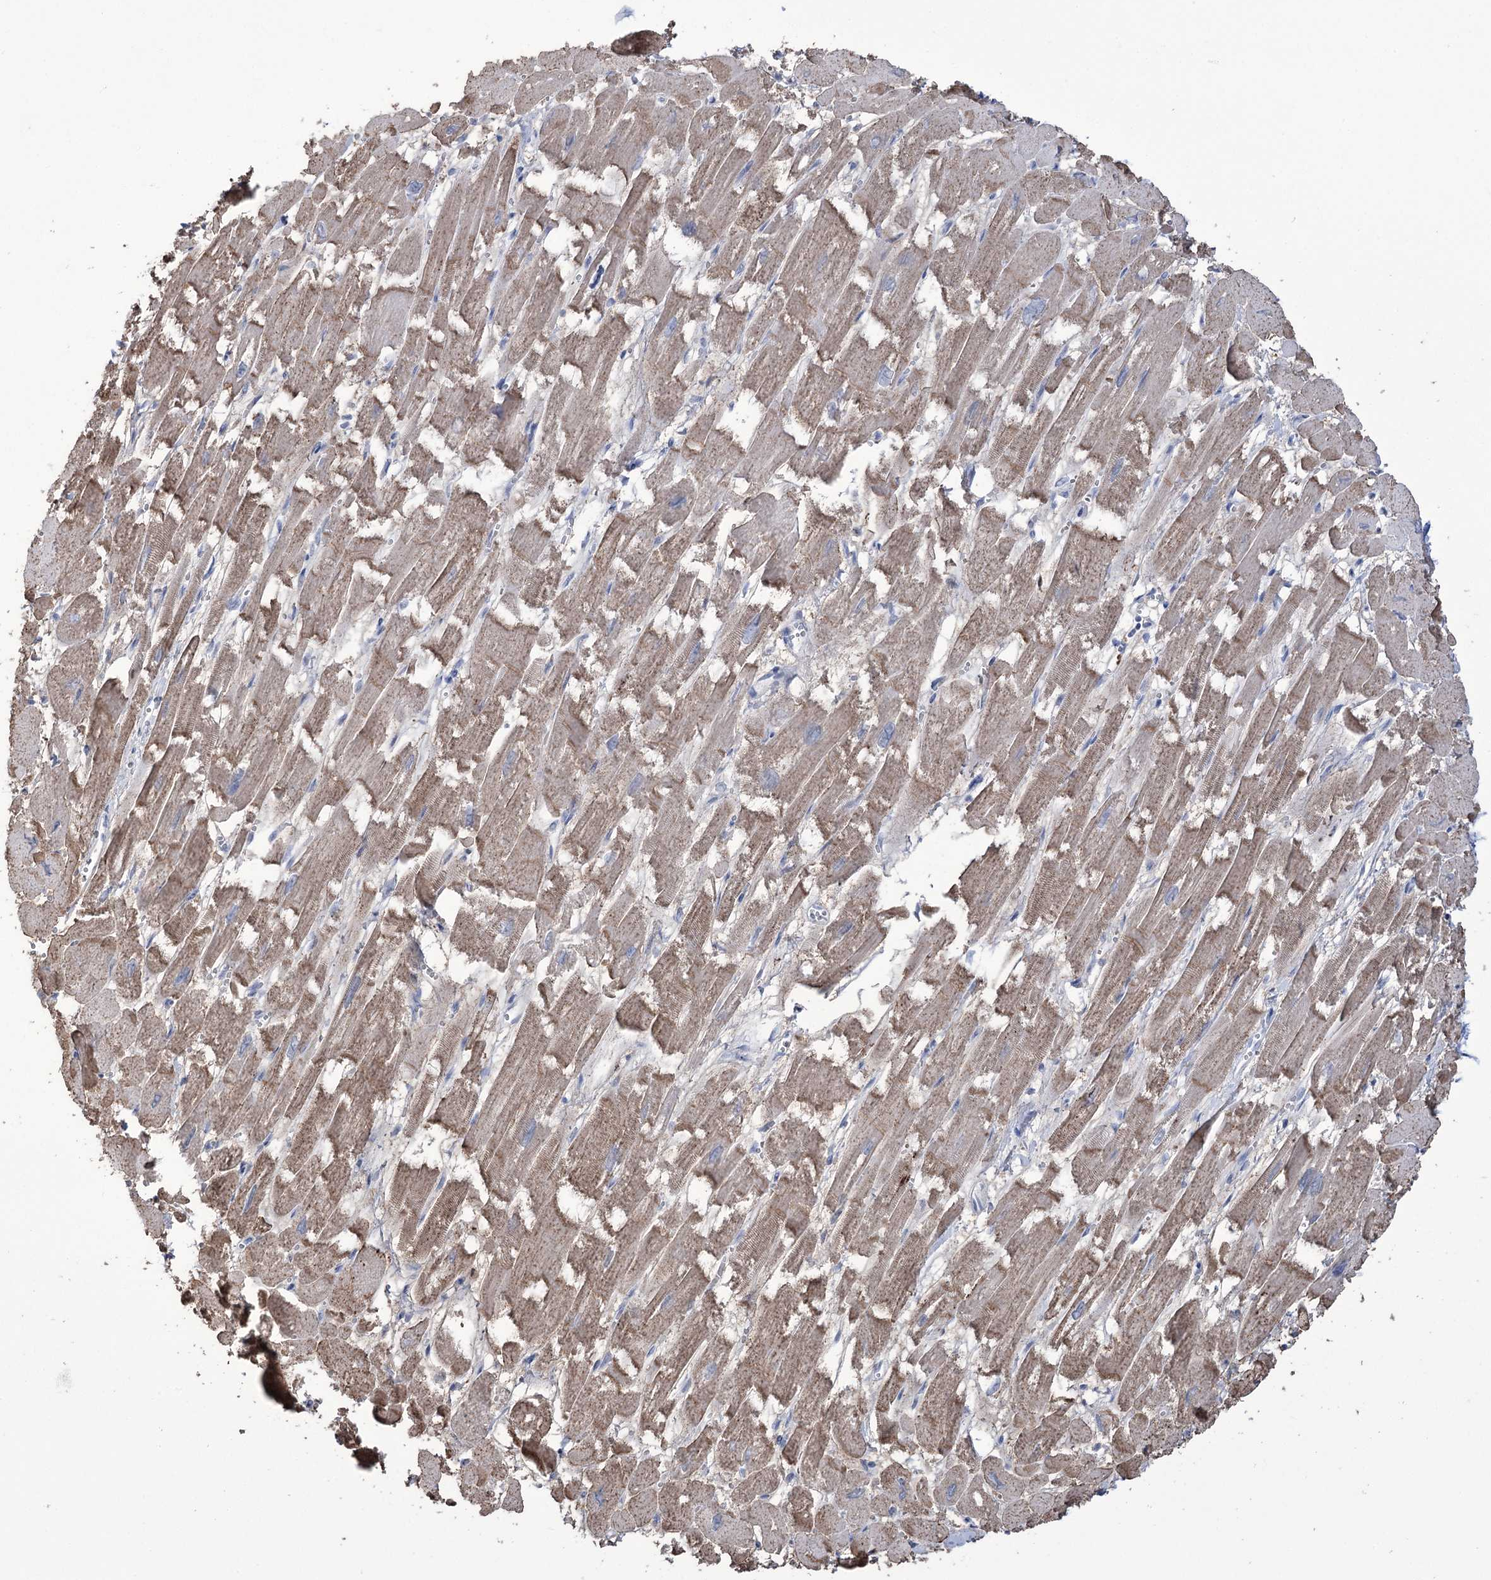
{"staining": {"intensity": "moderate", "quantity": ">75%", "location": "cytoplasmic/membranous"}, "tissue": "heart muscle", "cell_type": "Cardiomyocytes", "image_type": "normal", "snomed": [{"axis": "morphology", "description": "Normal tissue, NOS"}, {"axis": "topography", "description": "Heart"}], "caption": "Protein staining of benign heart muscle exhibits moderate cytoplasmic/membranous positivity in about >75% of cardiomyocytes.", "gene": "ZNF622", "patient": {"sex": "male", "age": 54}}